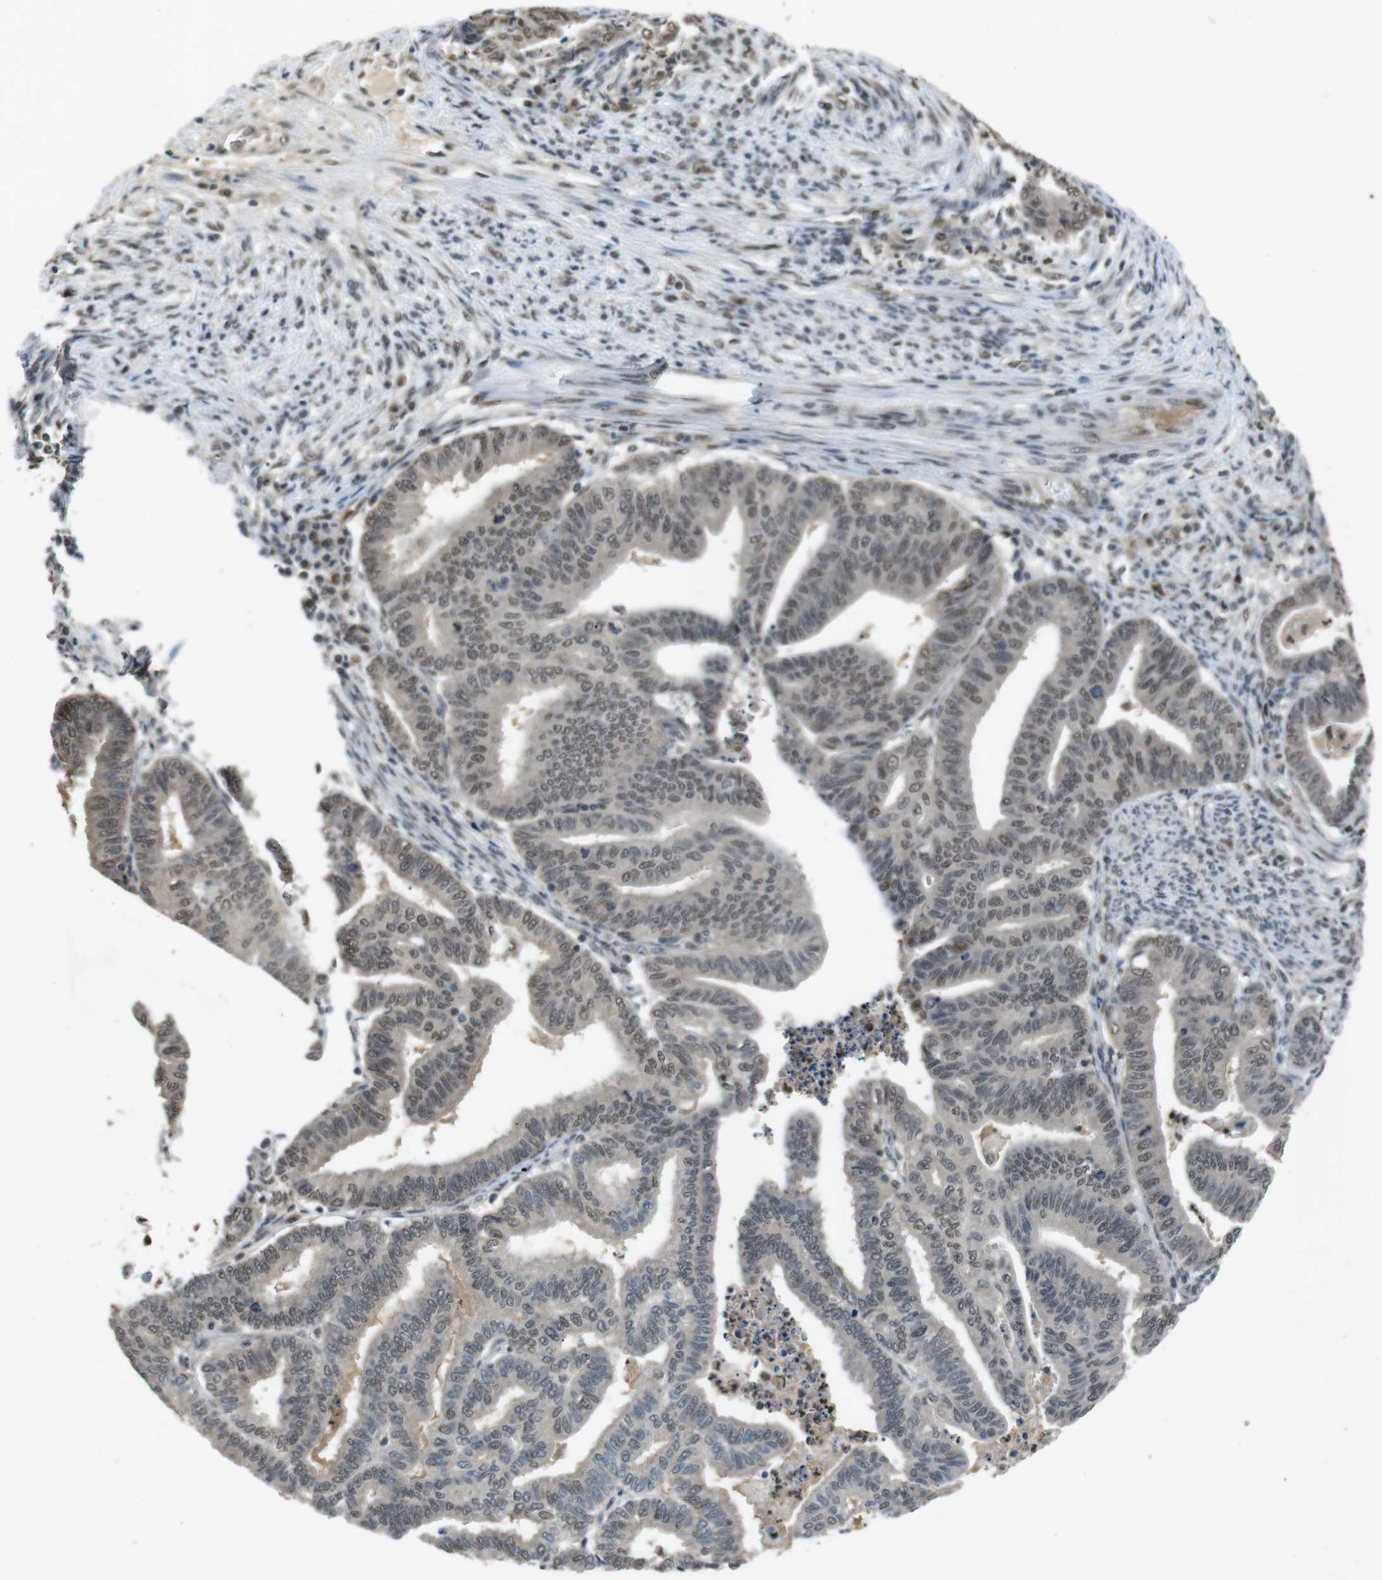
{"staining": {"intensity": "weak", "quantity": "25%-75%", "location": "nuclear"}, "tissue": "endometrial cancer", "cell_type": "Tumor cells", "image_type": "cancer", "snomed": [{"axis": "morphology", "description": "Adenocarcinoma, NOS"}, {"axis": "topography", "description": "Endometrium"}], "caption": "Adenocarcinoma (endometrial) stained with a brown dye exhibits weak nuclear positive expression in approximately 25%-75% of tumor cells.", "gene": "ORAI3", "patient": {"sex": "female", "age": 79}}